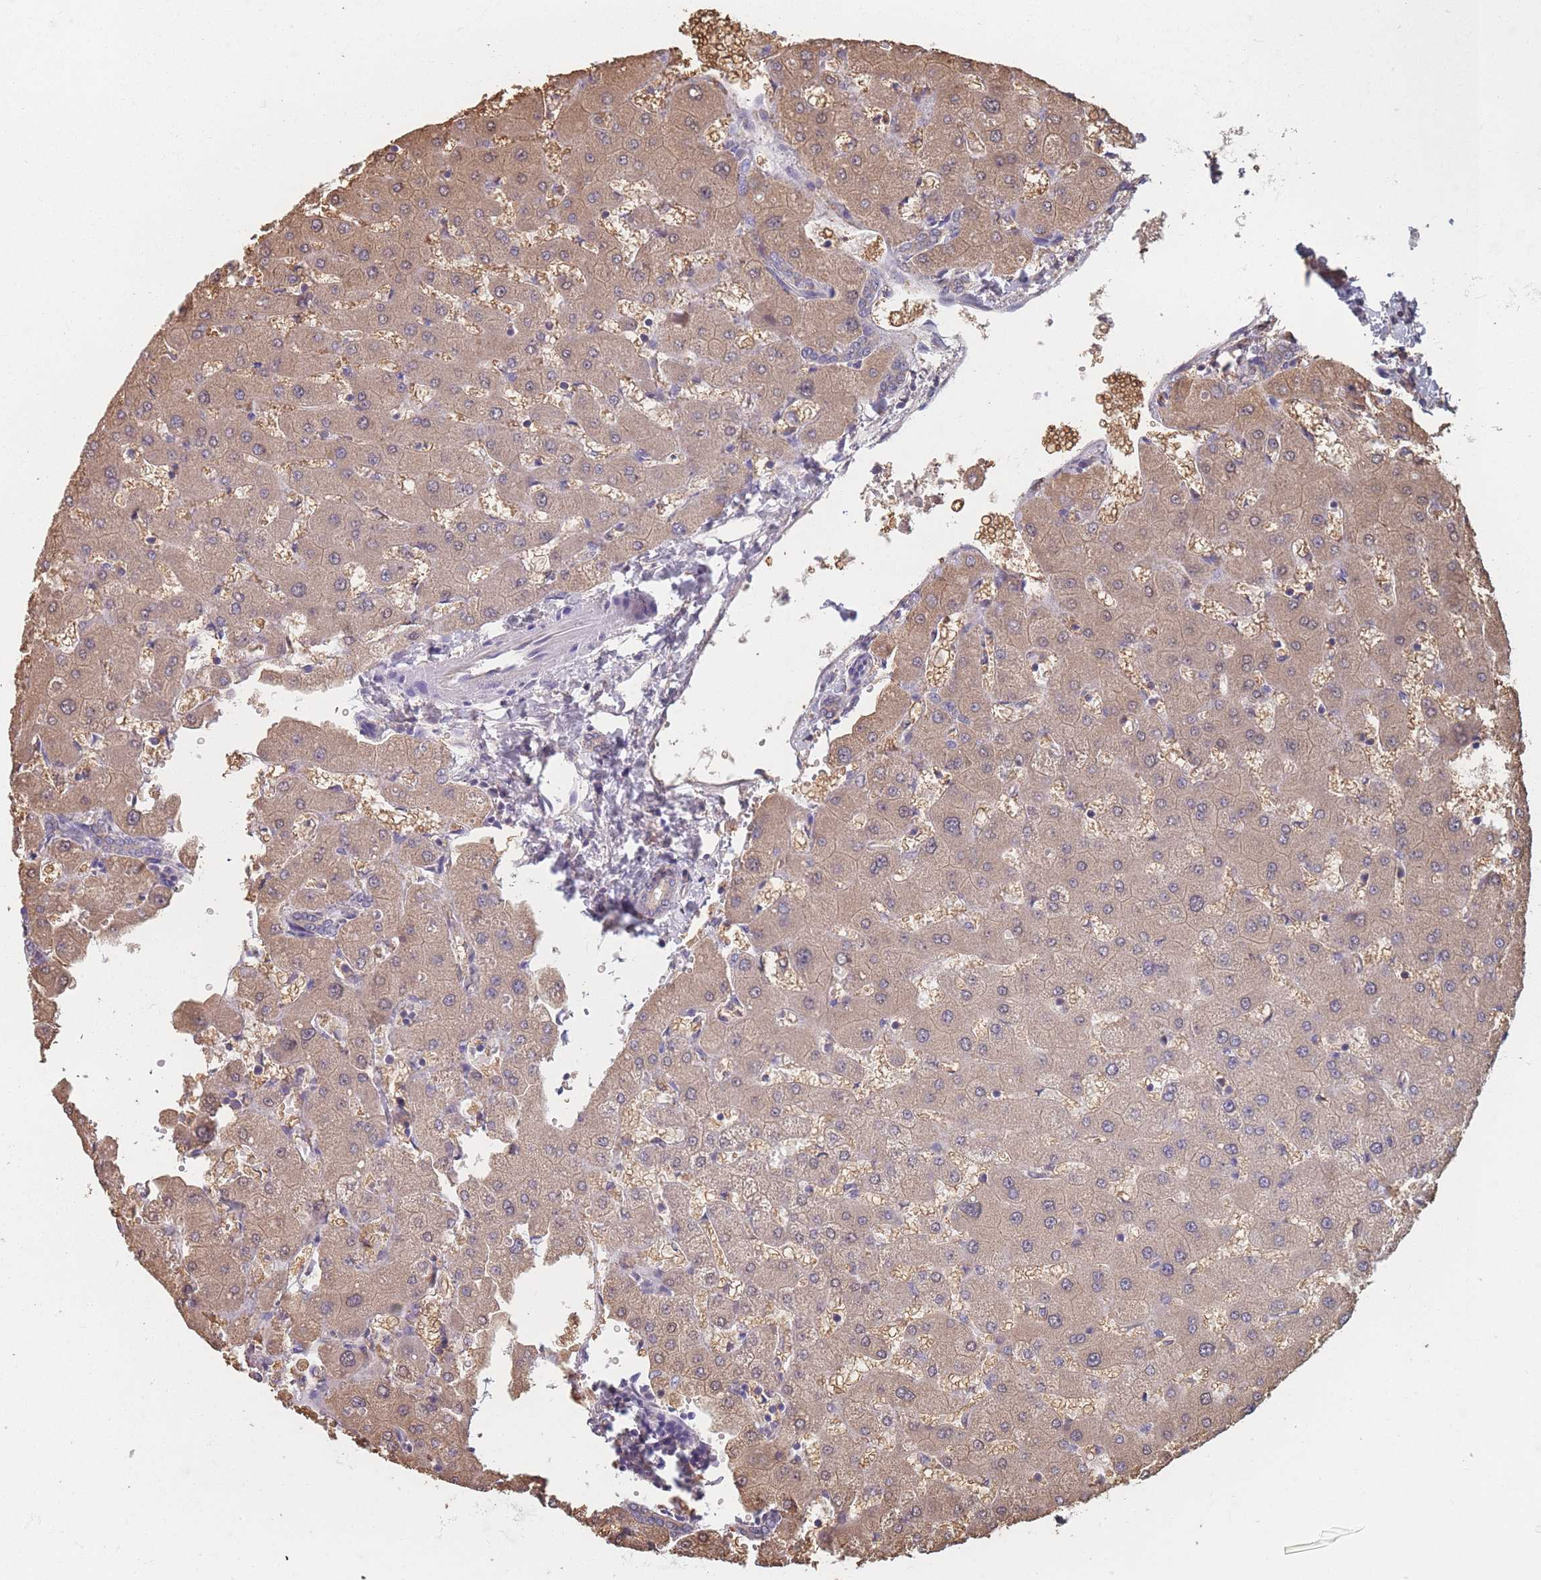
{"staining": {"intensity": "negative", "quantity": "none", "location": "none"}, "tissue": "liver", "cell_type": "Cholangiocytes", "image_type": "normal", "snomed": [{"axis": "morphology", "description": "Normal tissue, NOS"}, {"axis": "topography", "description": "Liver"}], "caption": "This is a micrograph of IHC staining of benign liver, which shows no expression in cholangiocytes. The staining was performed using DAB (3,3'-diaminobenzidine) to visualize the protein expression in brown, while the nuclei were stained in blue with hematoxylin (Magnification: 20x).", "gene": "OR7C2", "patient": {"sex": "female", "age": 63}}